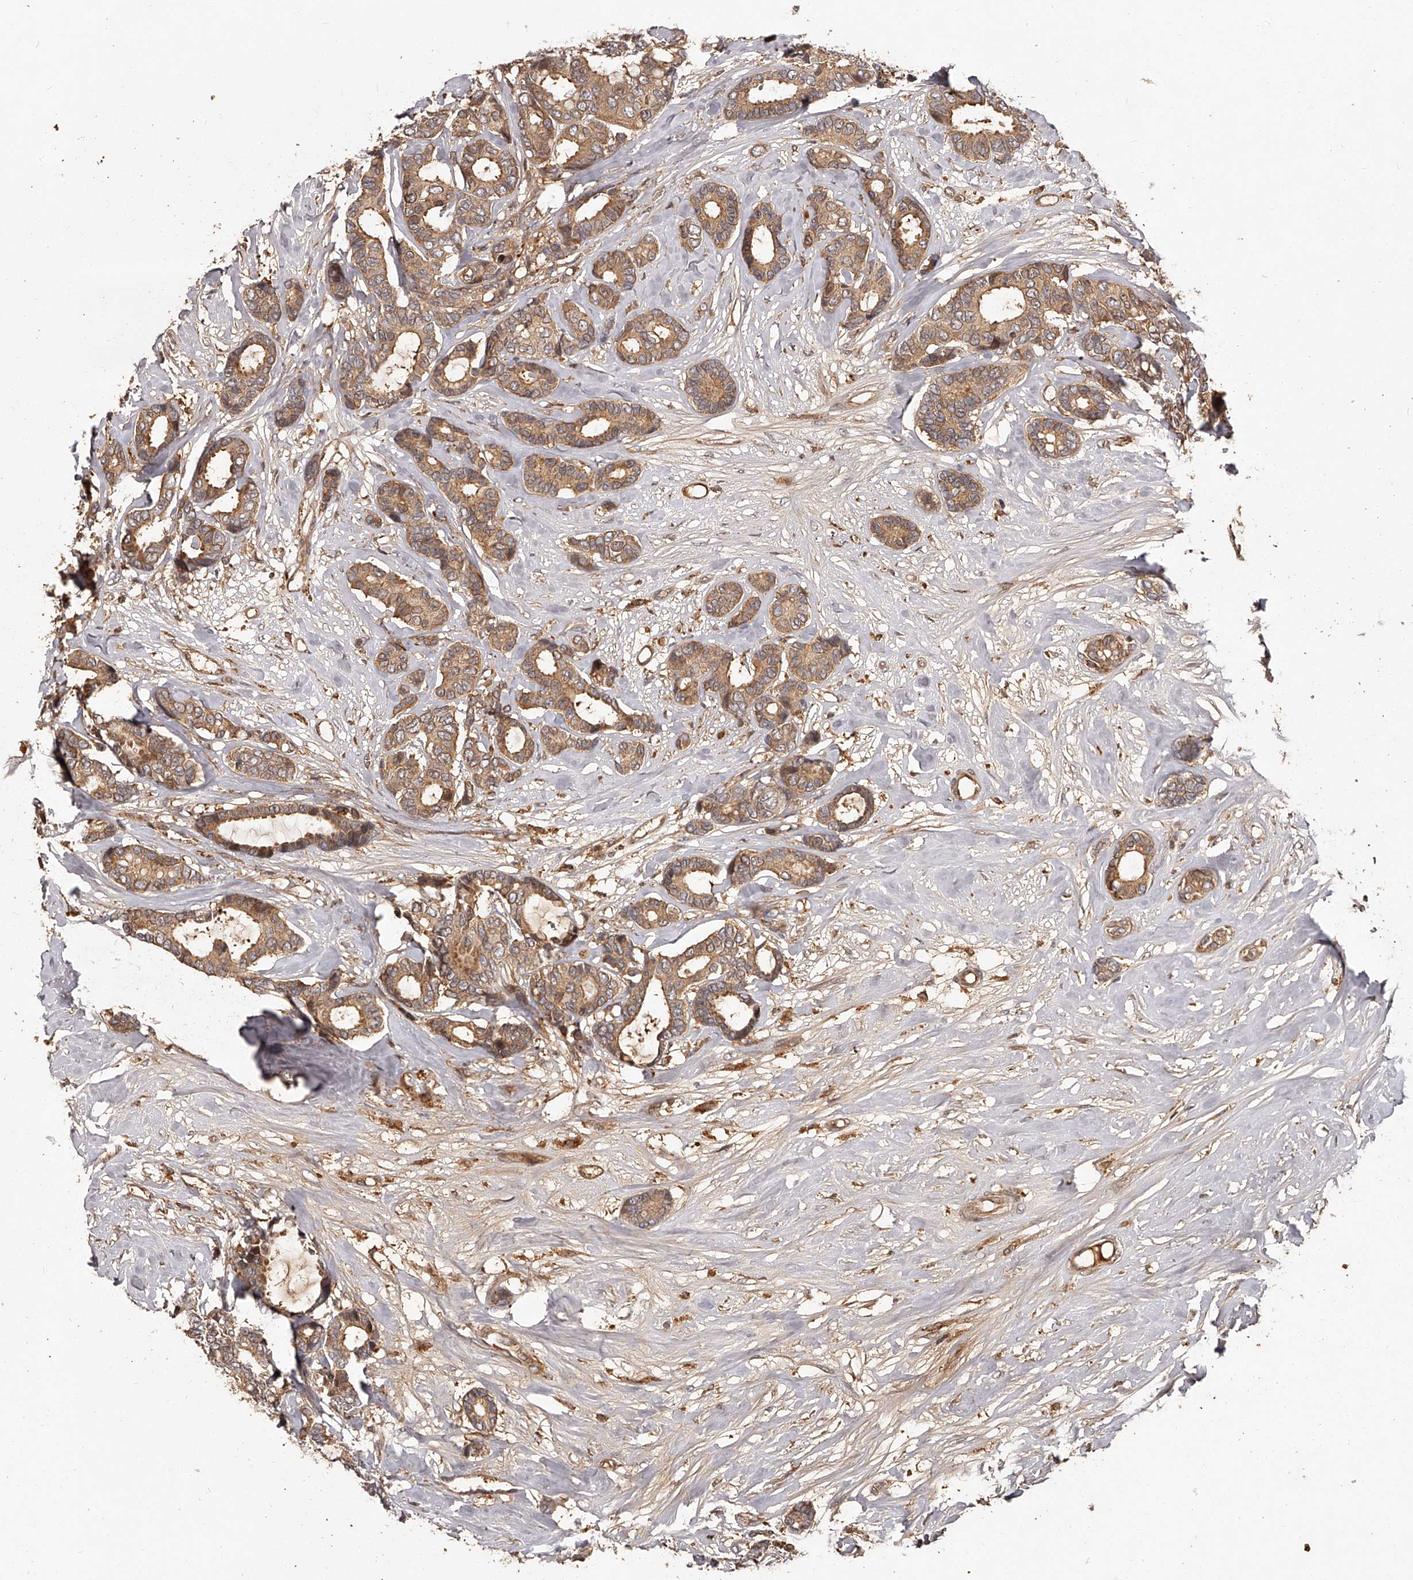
{"staining": {"intensity": "moderate", "quantity": ">75%", "location": "cytoplasmic/membranous"}, "tissue": "breast cancer", "cell_type": "Tumor cells", "image_type": "cancer", "snomed": [{"axis": "morphology", "description": "Duct carcinoma"}, {"axis": "topography", "description": "Breast"}], "caption": "Immunohistochemical staining of human breast intraductal carcinoma exhibits medium levels of moderate cytoplasmic/membranous protein positivity in about >75% of tumor cells.", "gene": "CRYZL1", "patient": {"sex": "female", "age": 87}}